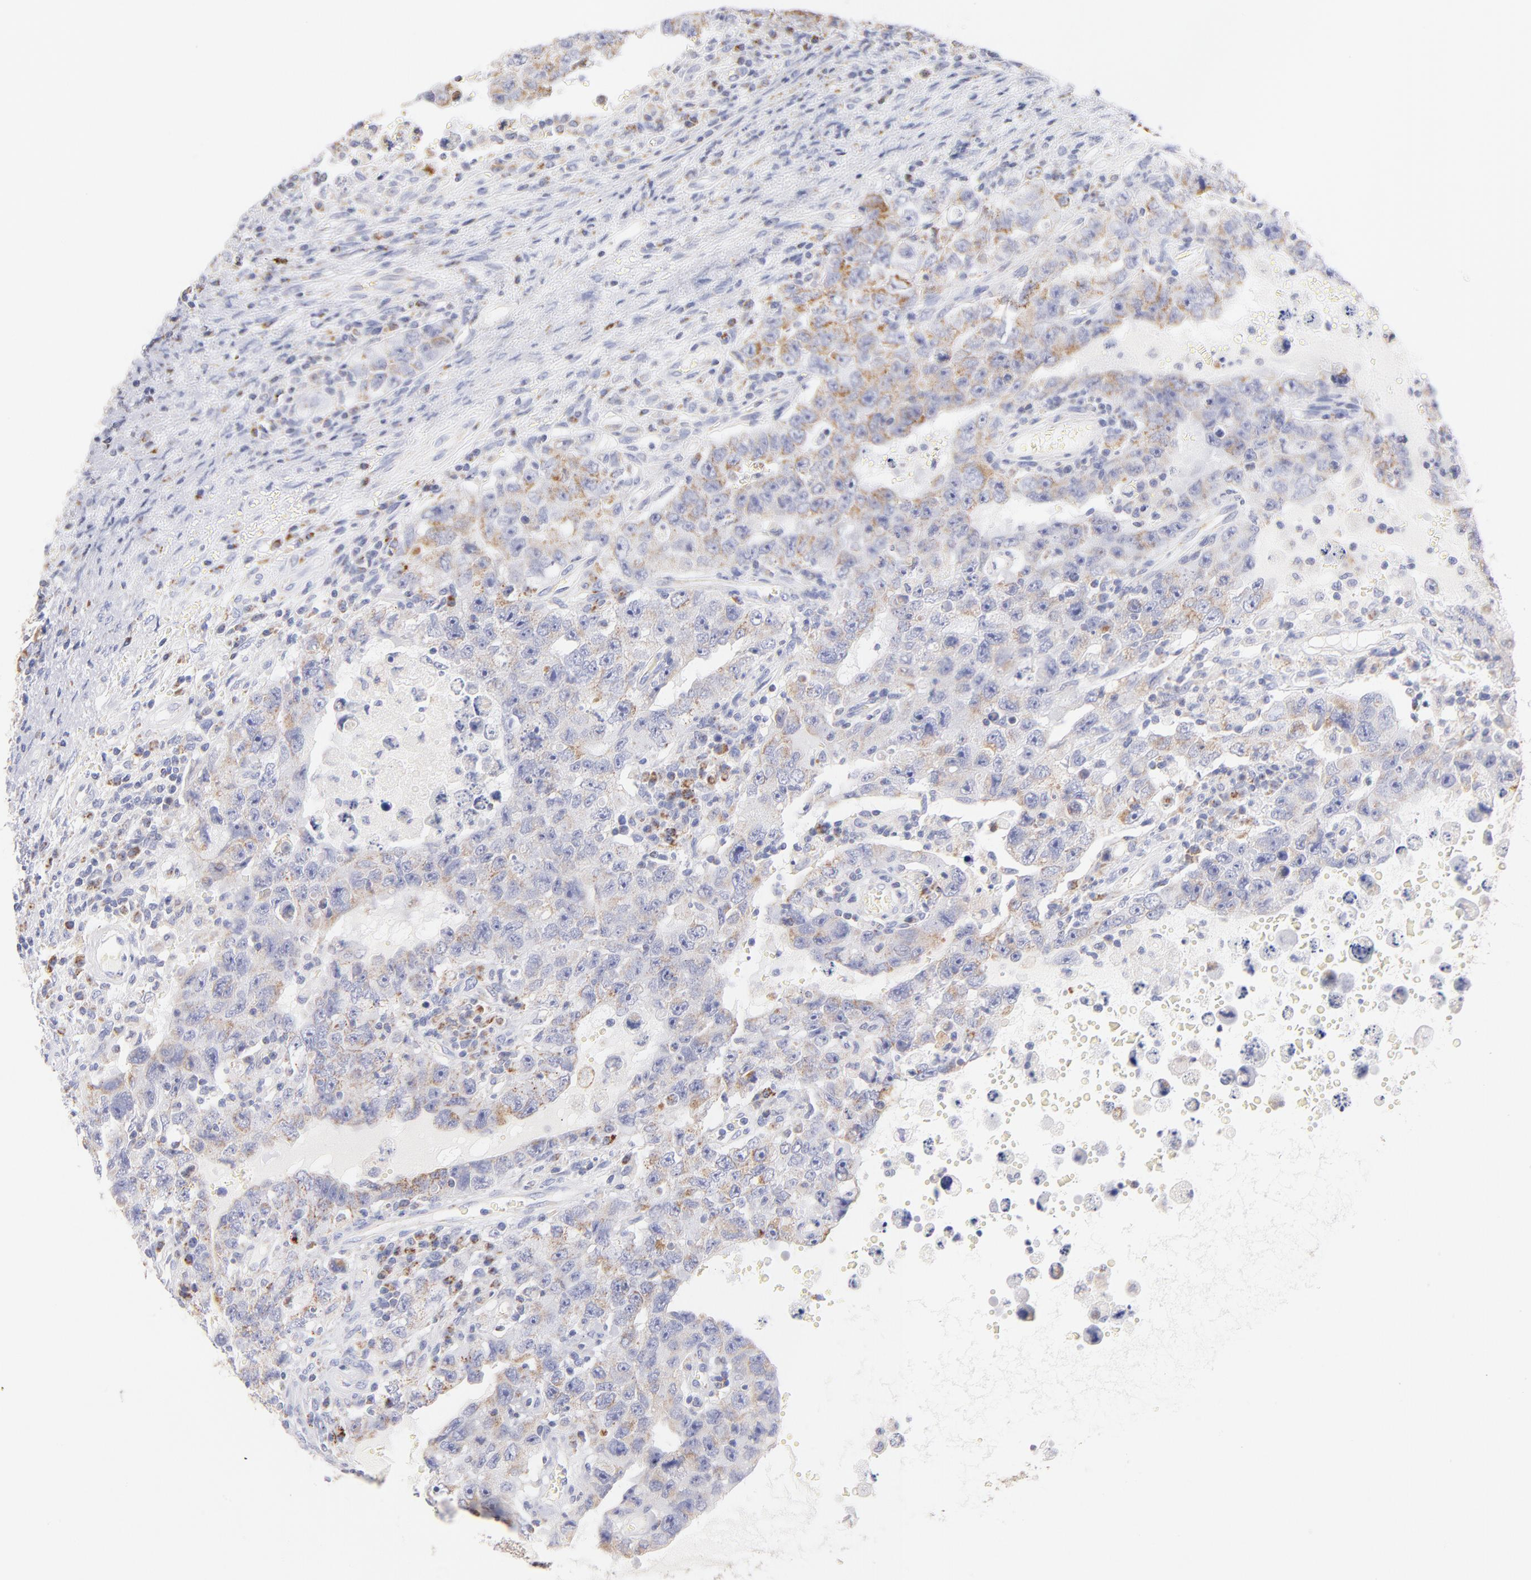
{"staining": {"intensity": "weak", "quantity": "25%-75%", "location": "cytoplasmic/membranous"}, "tissue": "testis cancer", "cell_type": "Tumor cells", "image_type": "cancer", "snomed": [{"axis": "morphology", "description": "Carcinoma, Embryonal, NOS"}, {"axis": "topography", "description": "Testis"}], "caption": "A histopathology image of human testis embryonal carcinoma stained for a protein demonstrates weak cytoplasmic/membranous brown staining in tumor cells.", "gene": "AIFM1", "patient": {"sex": "male", "age": 26}}